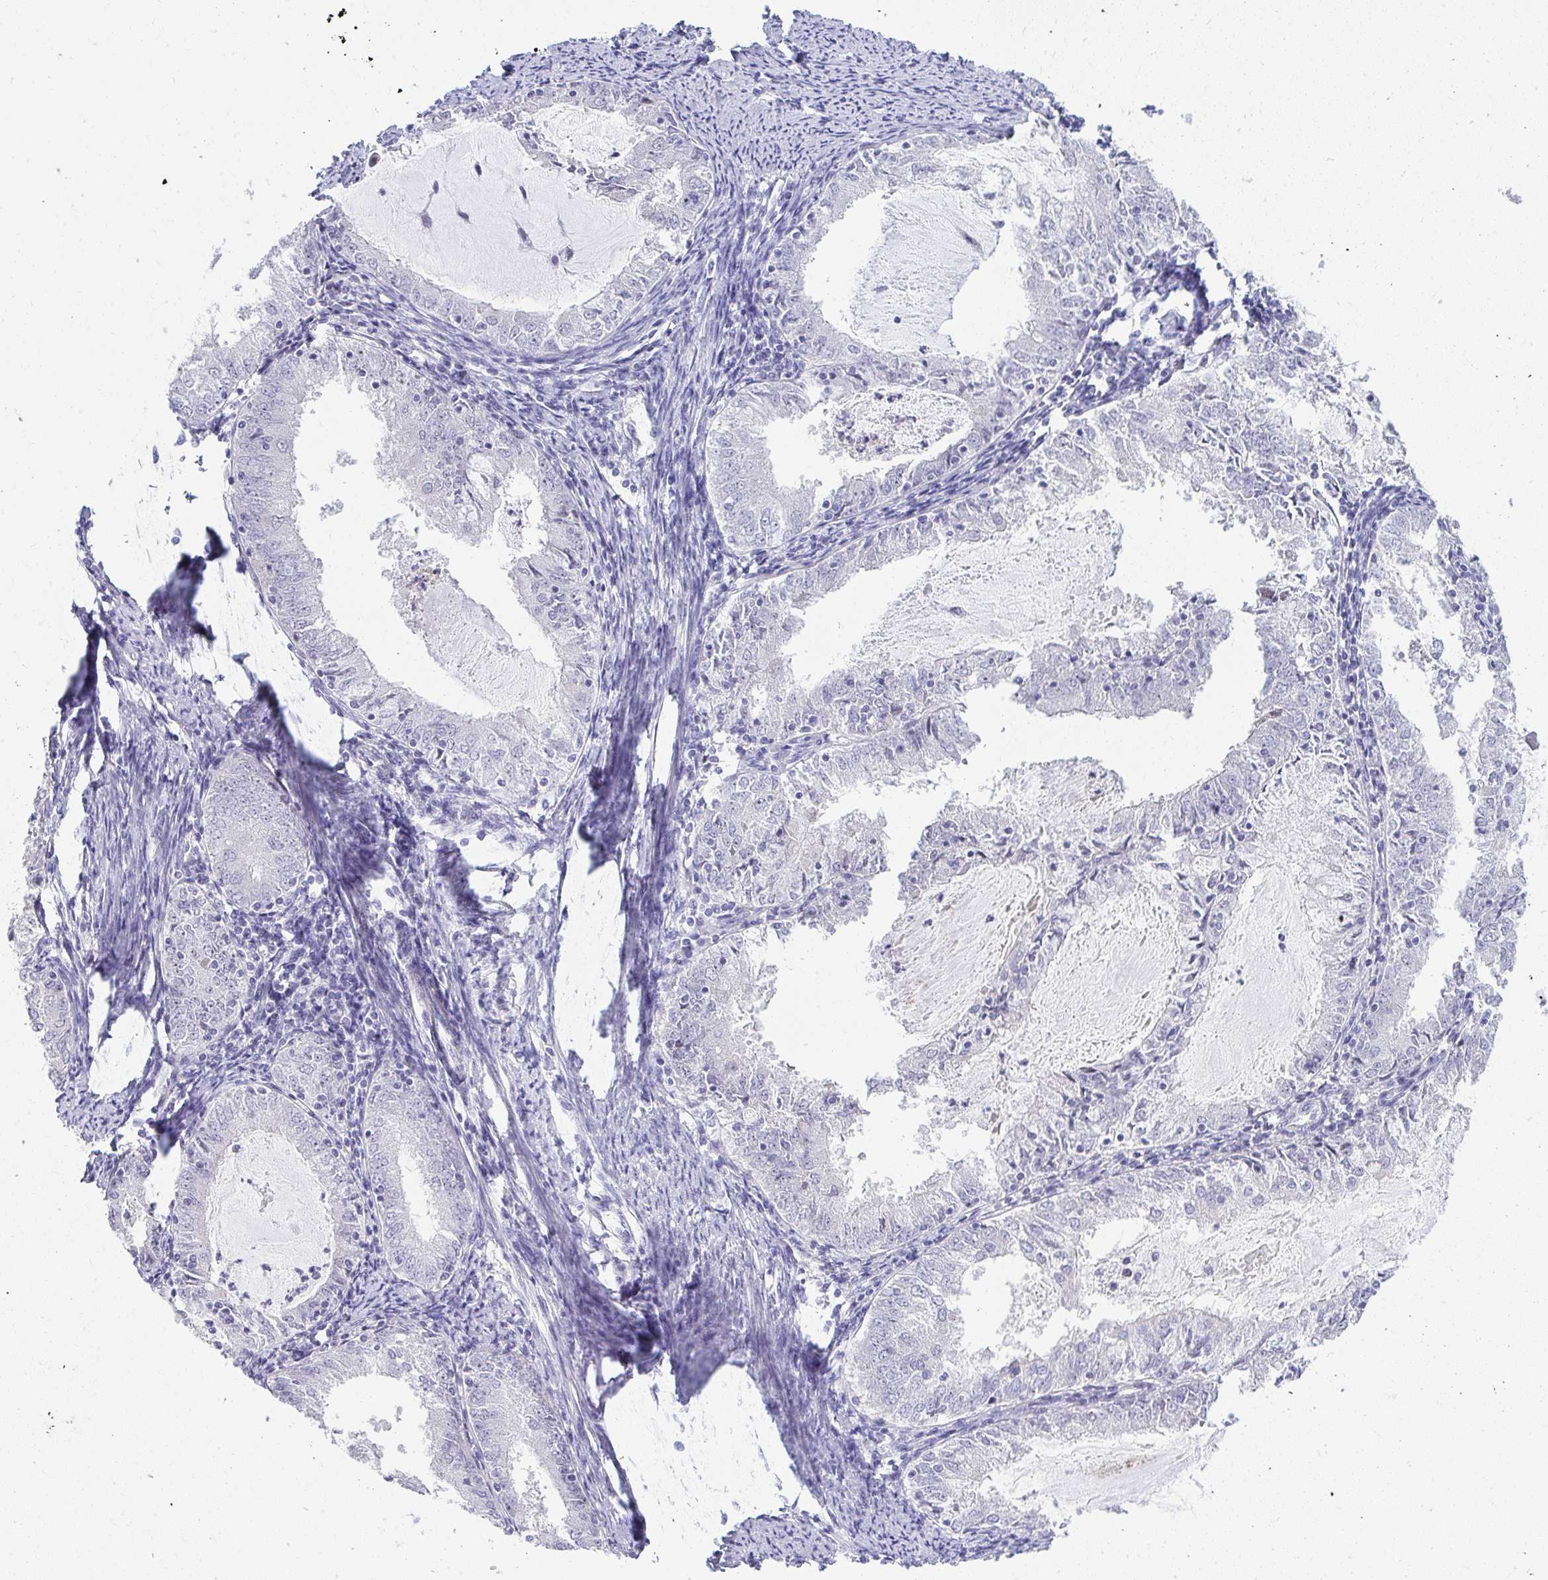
{"staining": {"intensity": "negative", "quantity": "none", "location": "none"}, "tissue": "endometrial cancer", "cell_type": "Tumor cells", "image_type": "cancer", "snomed": [{"axis": "morphology", "description": "Adenocarcinoma, NOS"}, {"axis": "topography", "description": "Endometrium"}], "caption": "The histopathology image displays no significant staining in tumor cells of endometrial cancer.", "gene": "EID3", "patient": {"sex": "female", "age": 57}}